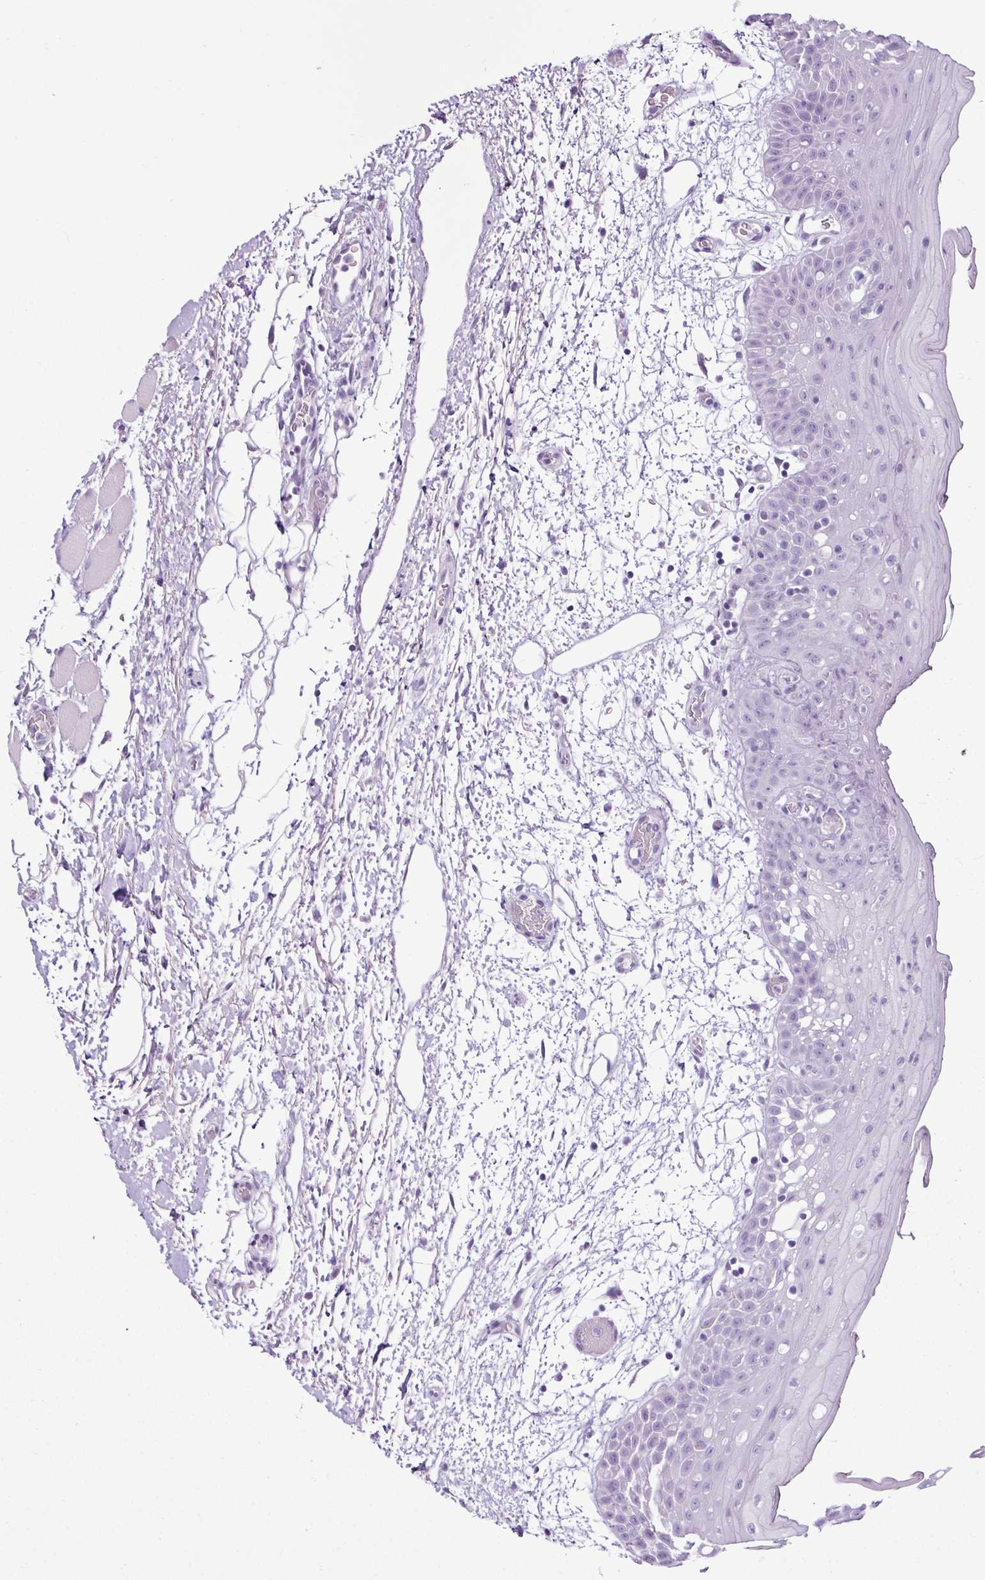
{"staining": {"intensity": "negative", "quantity": "none", "location": "none"}, "tissue": "oral mucosa", "cell_type": "Squamous epithelial cells", "image_type": "normal", "snomed": [{"axis": "morphology", "description": "Normal tissue, NOS"}, {"axis": "topography", "description": "Oral tissue"}, {"axis": "topography", "description": "Tounge, NOS"}], "caption": "An immunohistochemistry histopathology image of normal oral mucosa is shown. There is no staining in squamous epithelial cells of oral mucosa.", "gene": "PGR", "patient": {"sex": "female", "age": 59}}